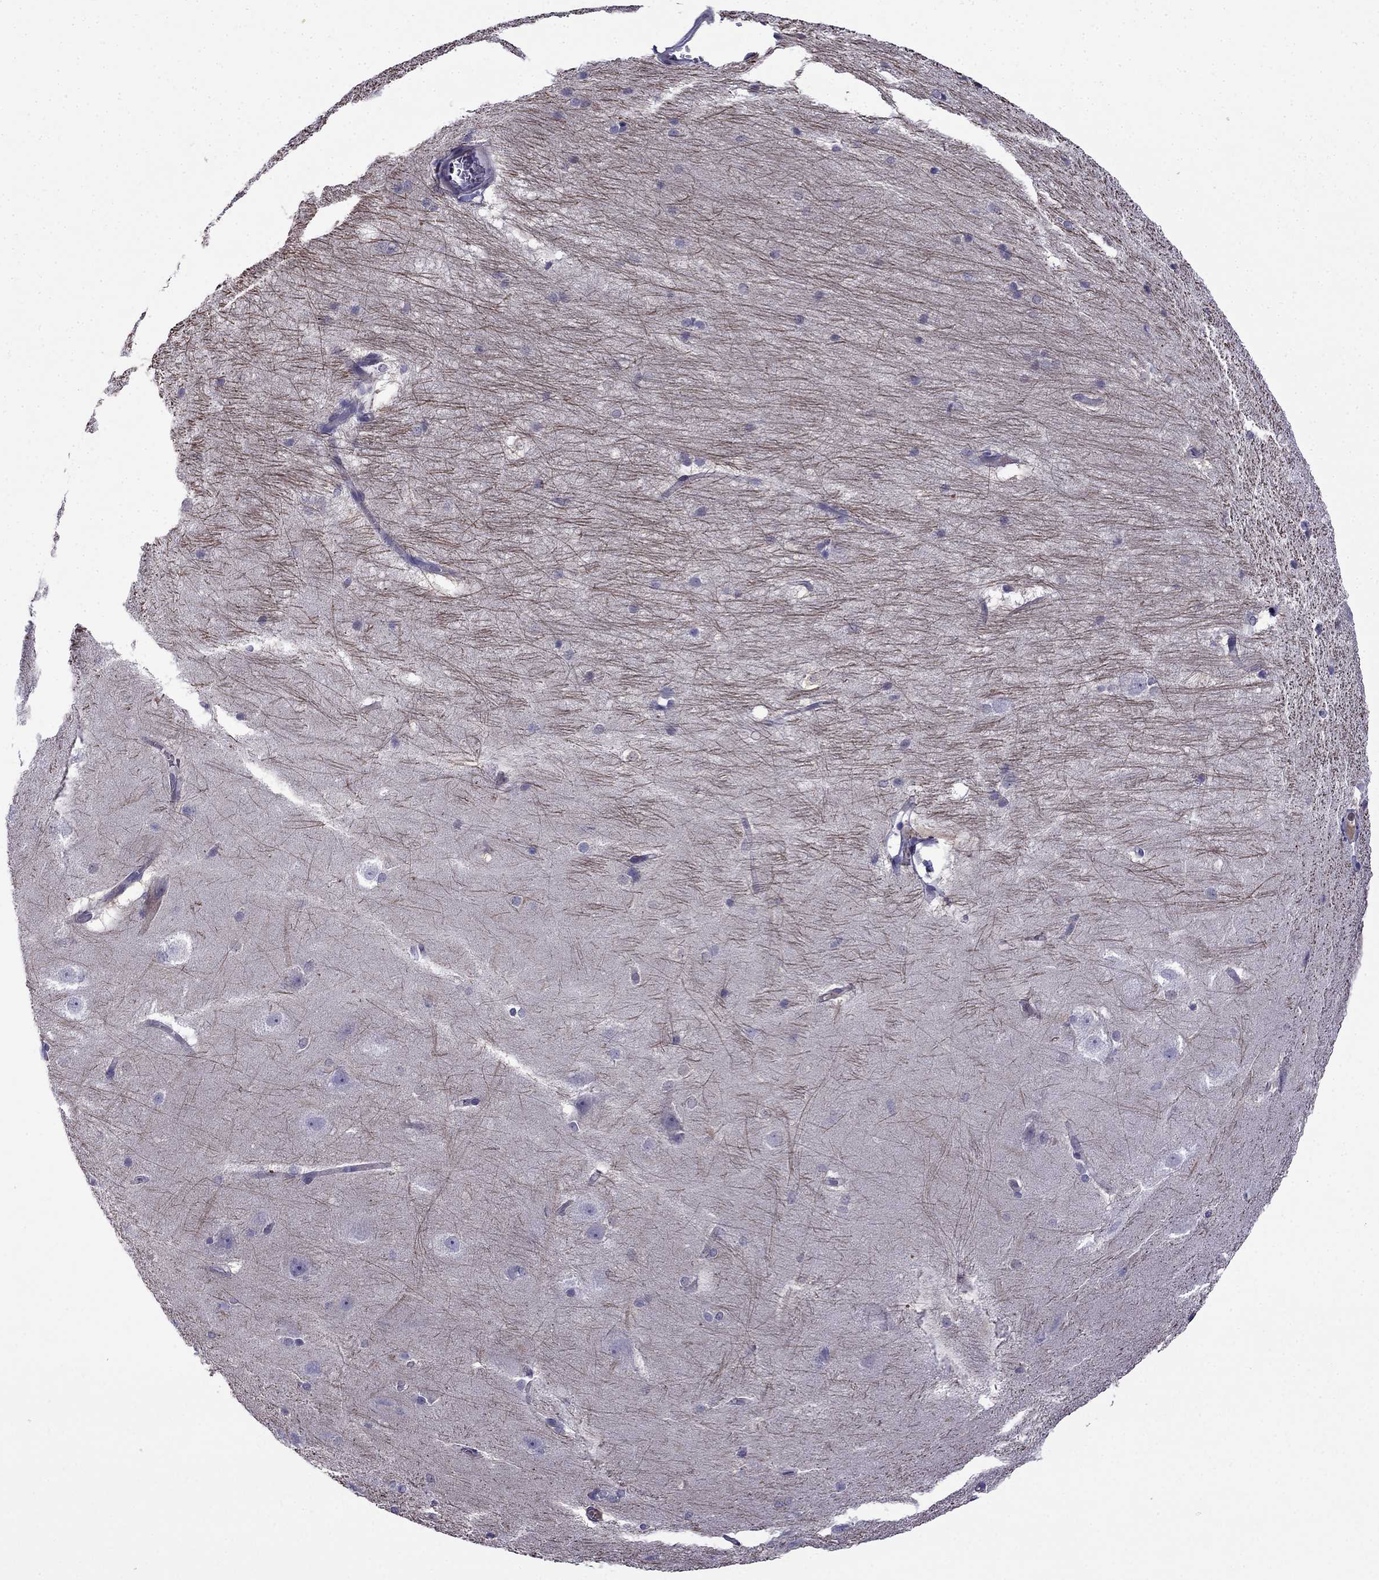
{"staining": {"intensity": "negative", "quantity": "none", "location": "none"}, "tissue": "hippocampus", "cell_type": "Glial cells", "image_type": "normal", "snomed": [{"axis": "morphology", "description": "Normal tissue, NOS"}, {"axis": "topography", "description": "Cerebral cortex"}, {"axis": "topography", "description": "Hippocampus"}], "caption": "Normal hippocampus was stained to show a protein in brown. There is no significant positivity in glial cells. (Stains: DAB immunohistochemistry with hematoxylin counter stain, Microscopy: brightfield microscopy at high magnification).", "gene": "PI16", "patient": {"sex": "female", "age": 19}}